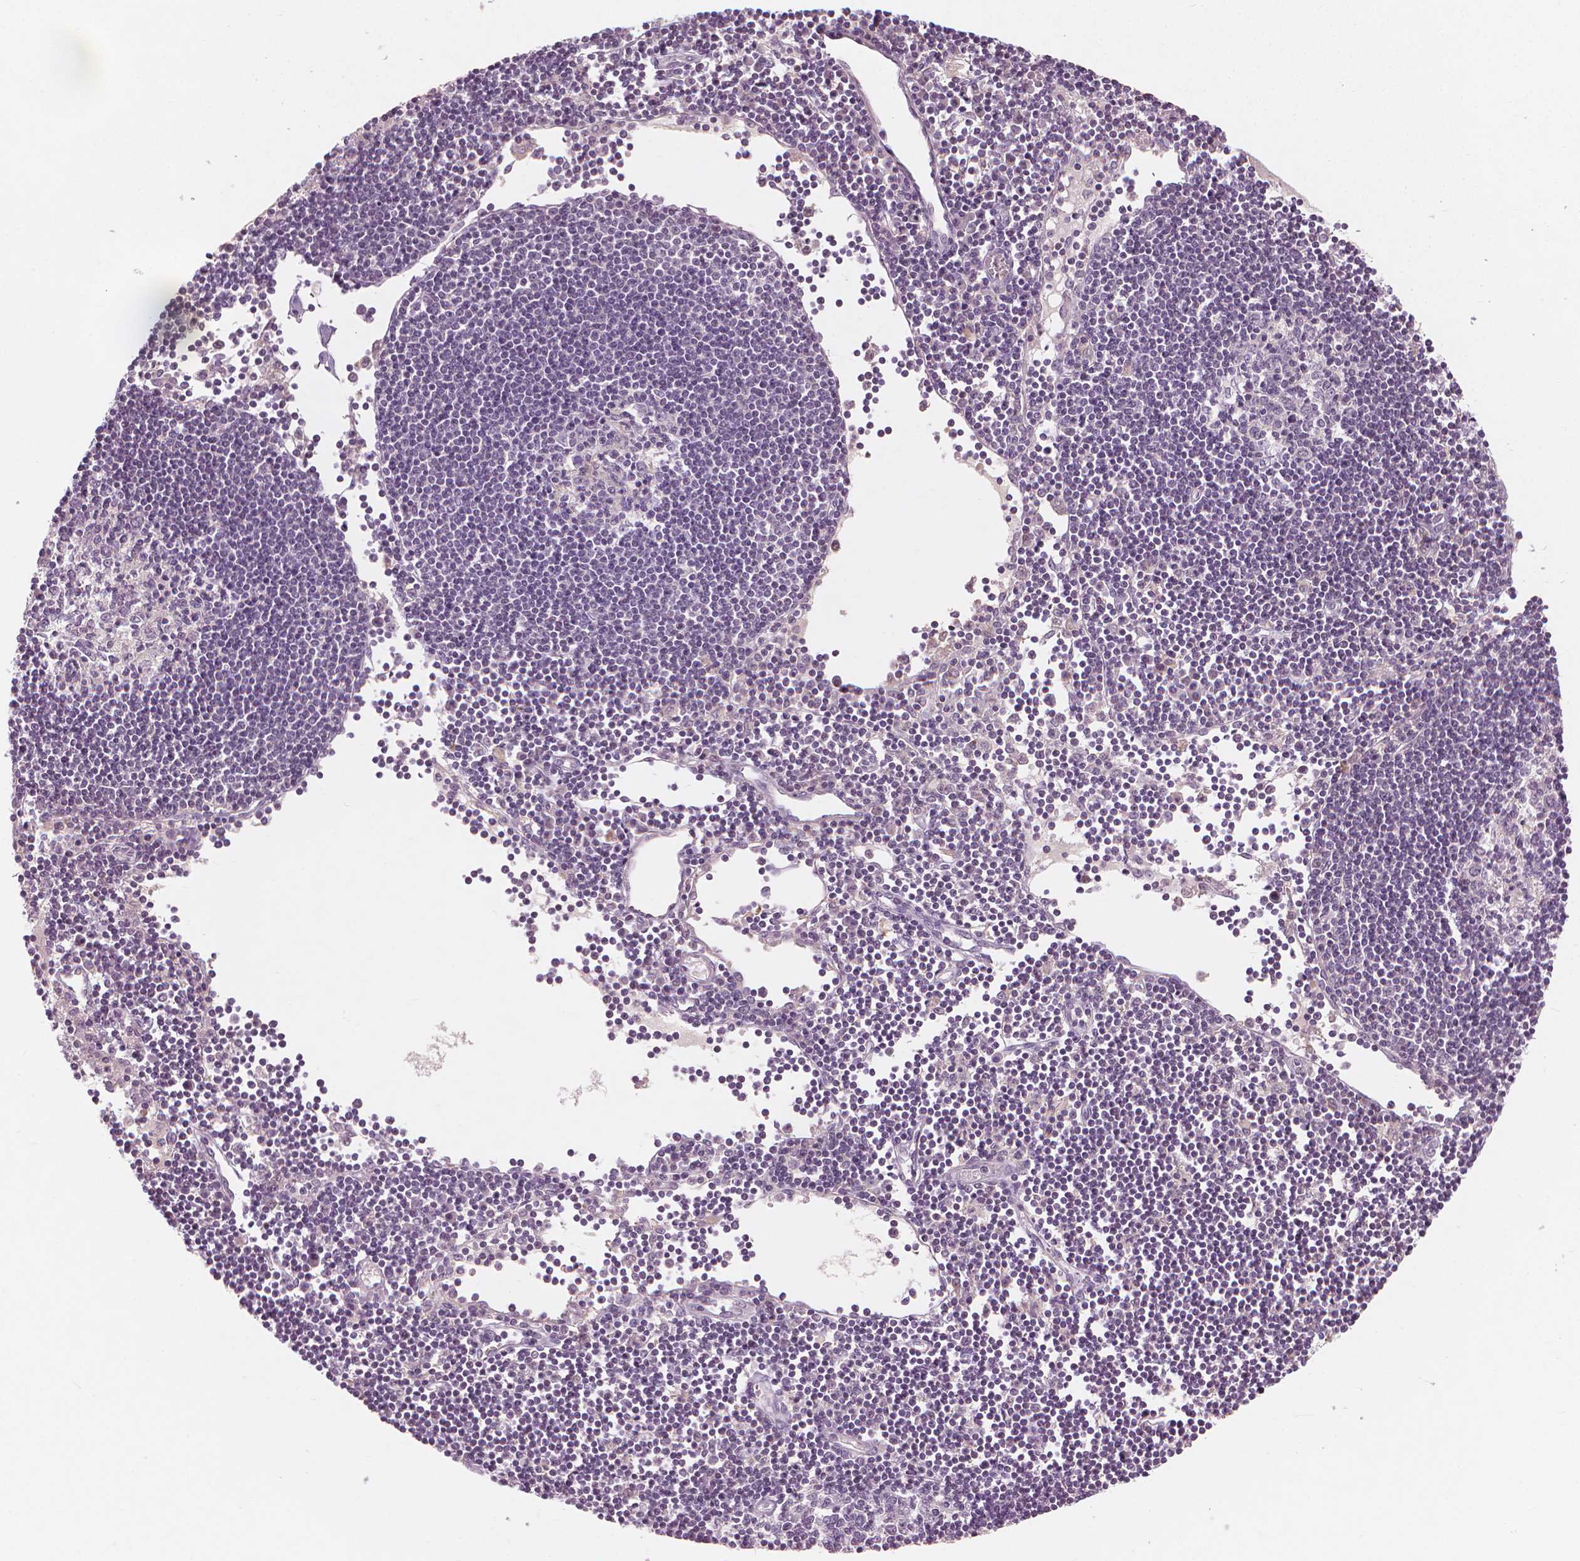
{"staining": {"intensity": "negative", "quantity": "none", "location": "none"}, "tissue": "lymph node", "cell_type": "Germinal center cells", "image_type": "normal", "snomed": [{"axis": "morphology", "description": "Normal tissue, NOS"}, {"axis": "topography", "description": "Lymph node"}], "caption": "Germinal center cells show no significant protein positivity in benign lymph node. The staining was performed using DAB to visualize the protein expression in brown, while the nuclei were stained in blue with hematoxylin (Magnification: 20x).", "gene": "SAXO2", "patient": {"sex": "female", "age": 65}}